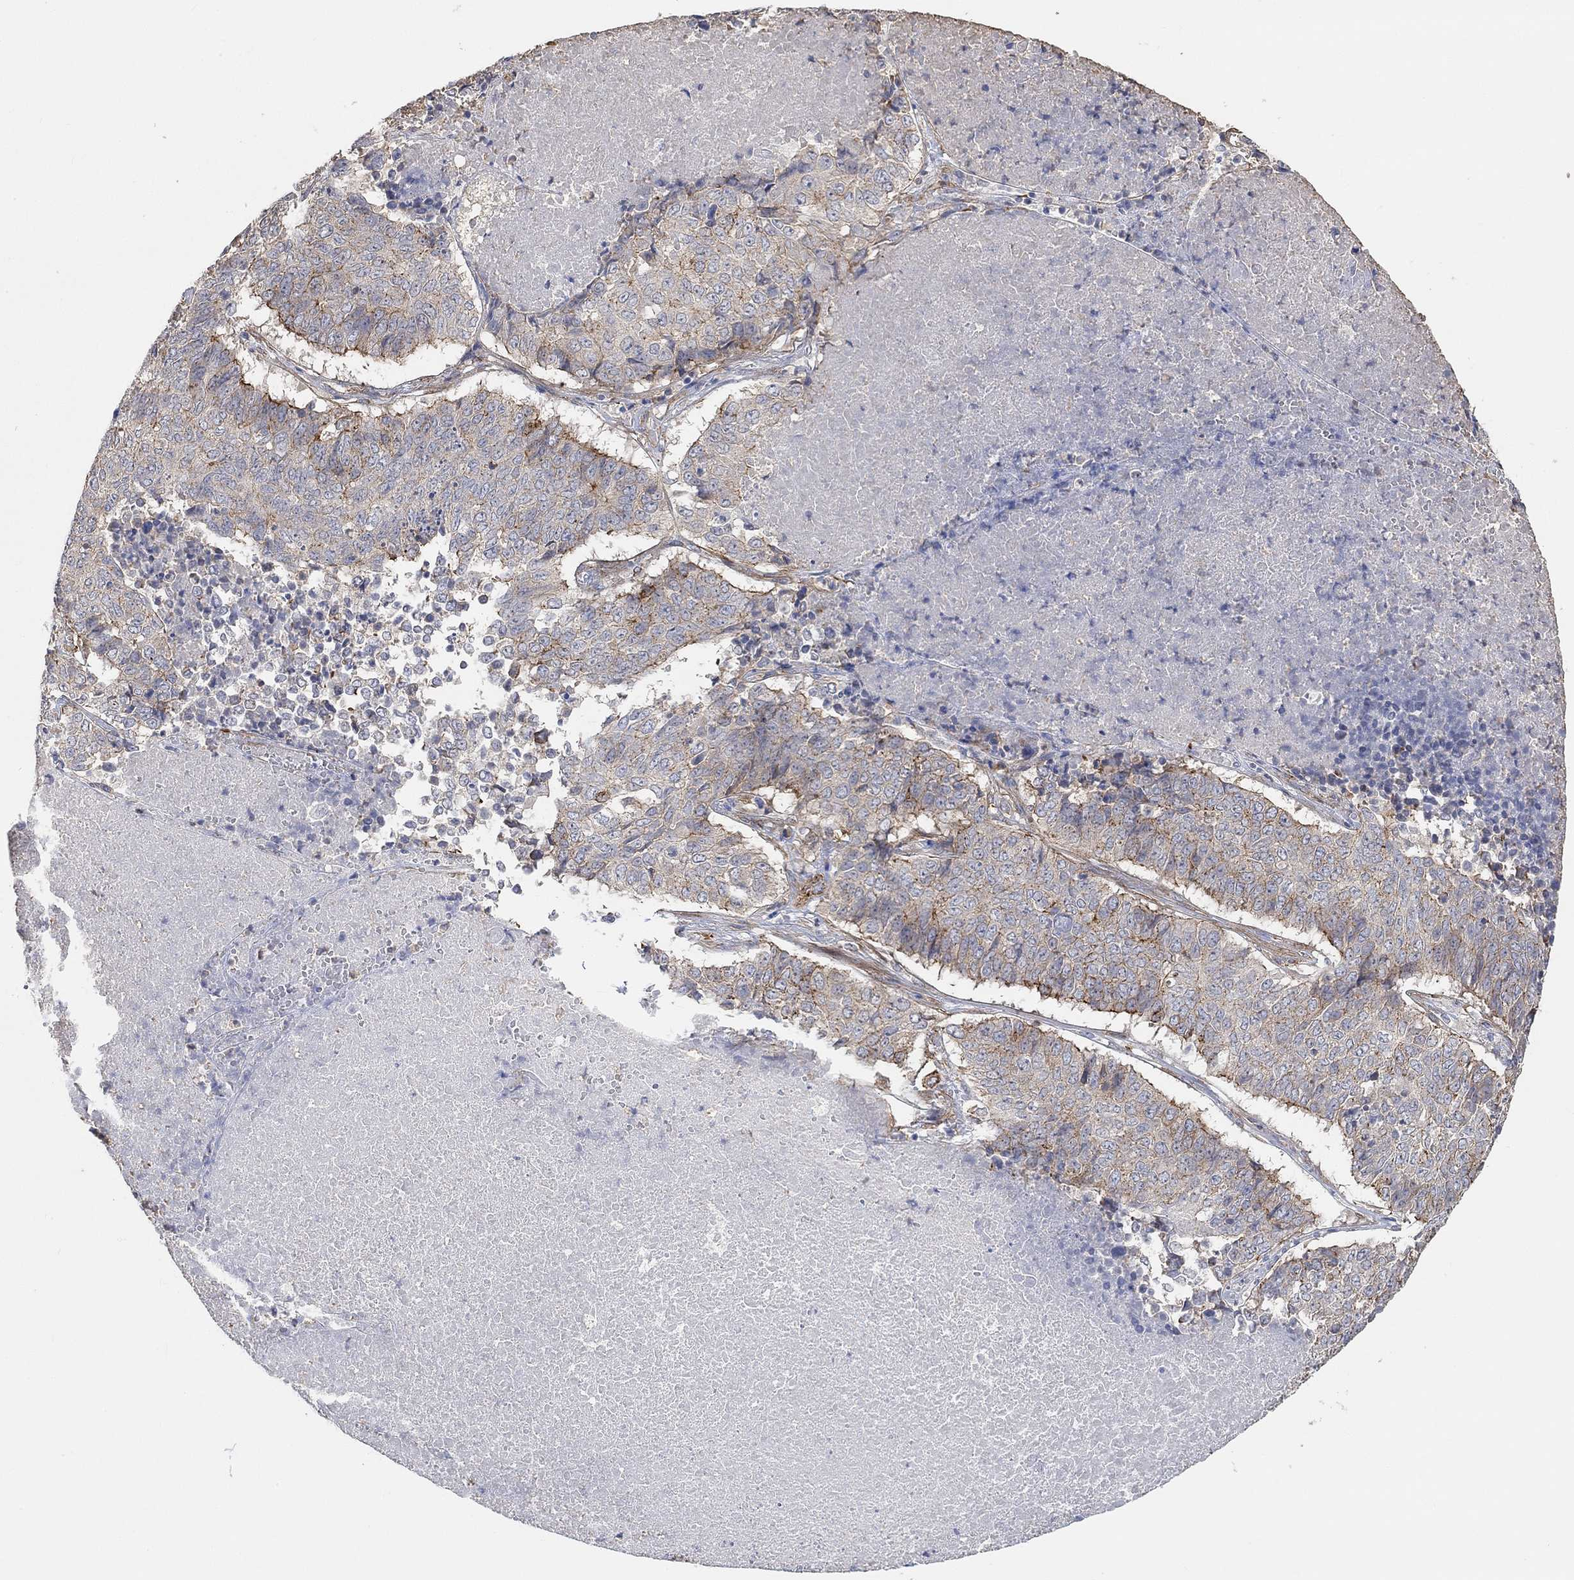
{"staining": {"intensity": "strong", "quantity": "<25%", "location": "cytoplasmic/membranous"}, "tissue": "lung cancer", "cell_type": "Tumor cells", "image_type": "cancer", "snomed": [{"axis": "morphology", "description": "Squamous cell carcinoma, NOS"}, {"axis": "topography", "description": "Lung"}], "caption": "This micrograph displays immunohistochemistry (IHC) staining of lung cancer (squamous cell carcinoma), with medium strong cytoplasmic/membranous positivity in about <25% of tumor cells.", "gene": "SYT16", "patient": {"sex": "male", "age": 64}}